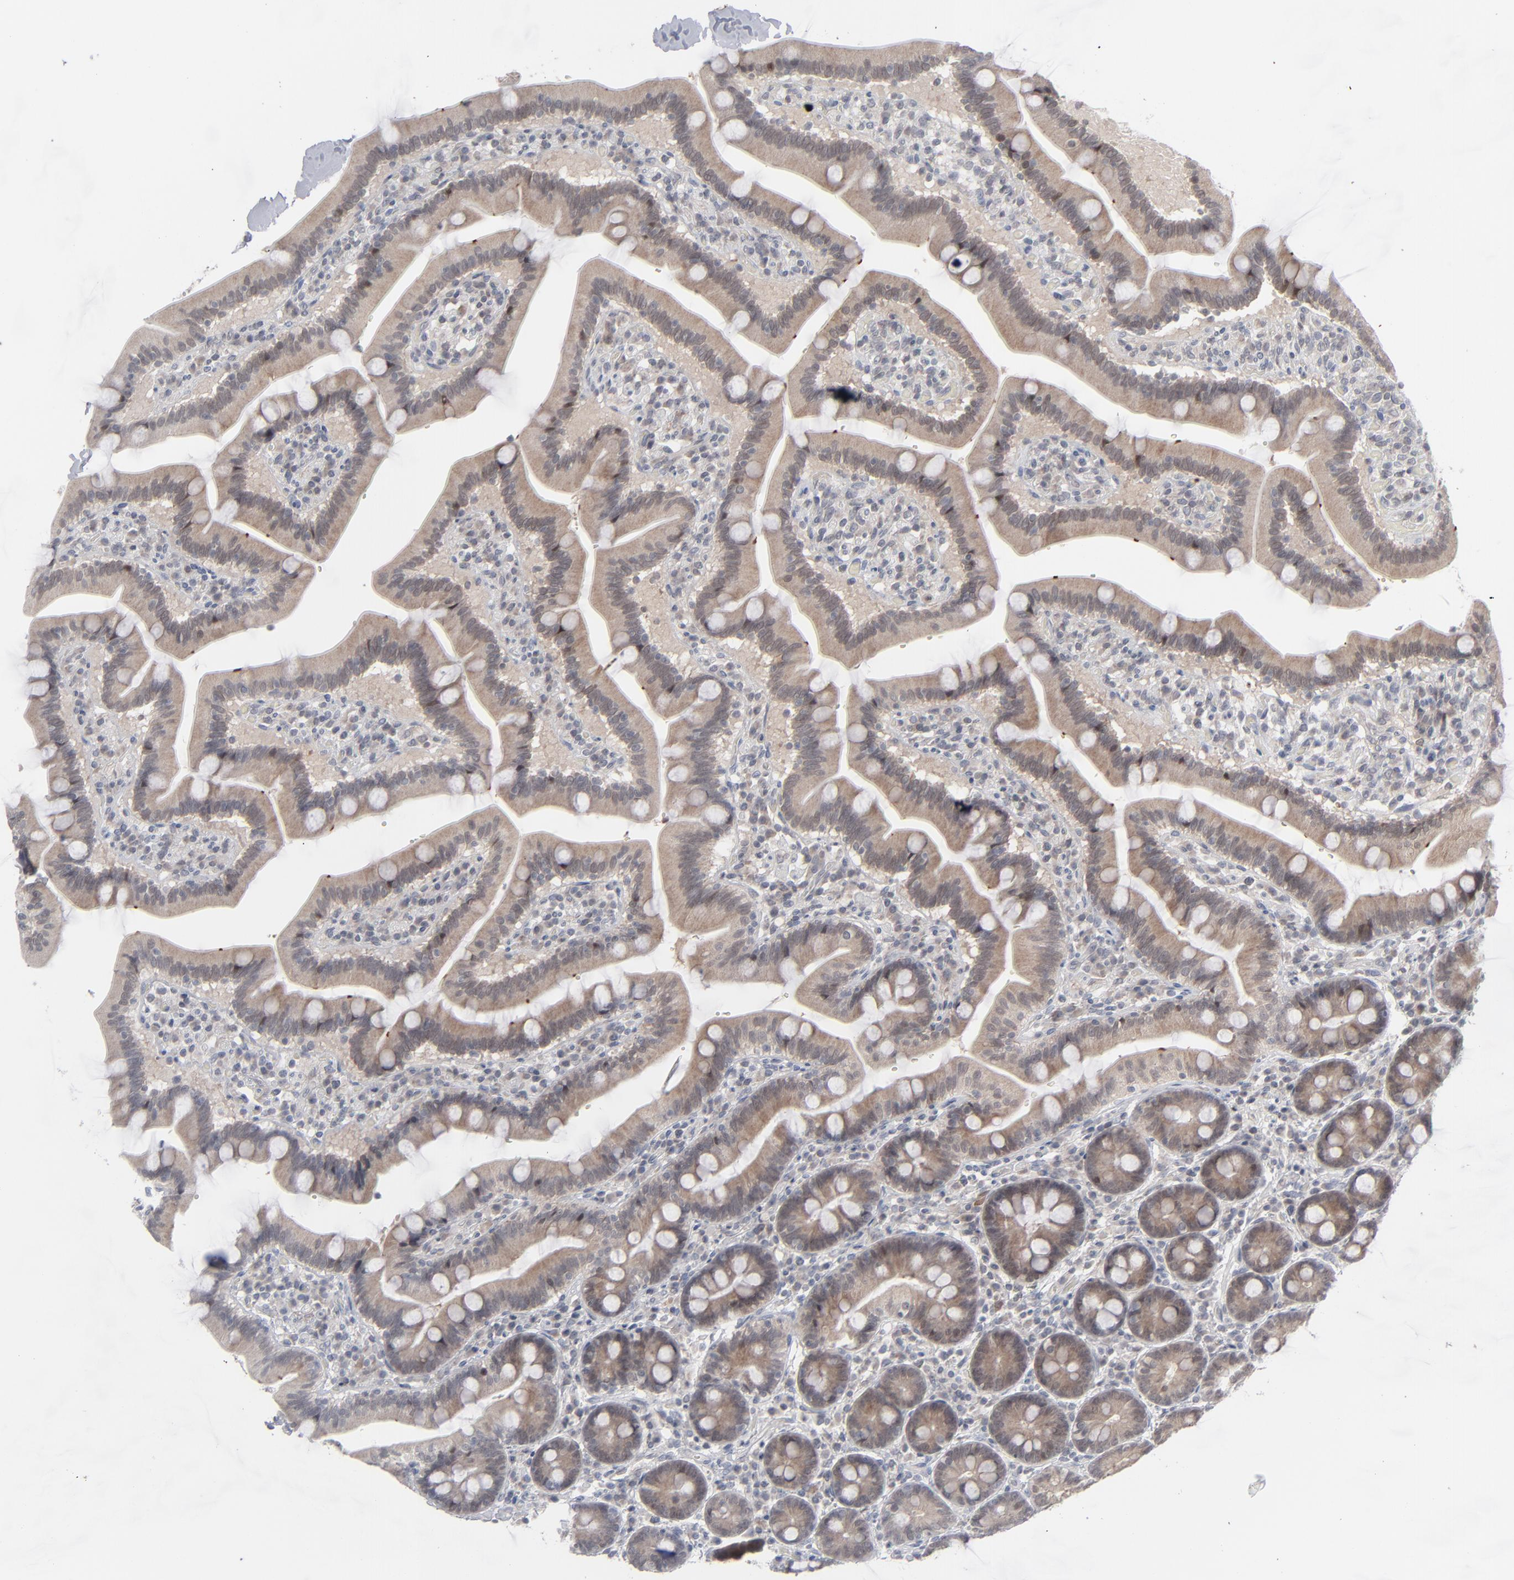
{"staining": {"intensity": "weak", "quantity": ">75%", "location": "cytoplasmic/membranous"}, "tissue": "duodenum", "cell_type": "Glandular cells", "image_type": "normal", "snomed": [{"axis": "morphology", "description": "Normal tissue, NOS"}, {"axis": "topography", "description": "Duodenum"}], "caption": "A brown stain highlights weak cytoplasmic/membranous expression of a protein in glandular cells of benign duodenum. (DAB (3,3'-diaminobenzidine) IHC with brightfield microscopy, high magnification).", "gene": "POF1B", "patient": {"sex": "male", "age": 66}}